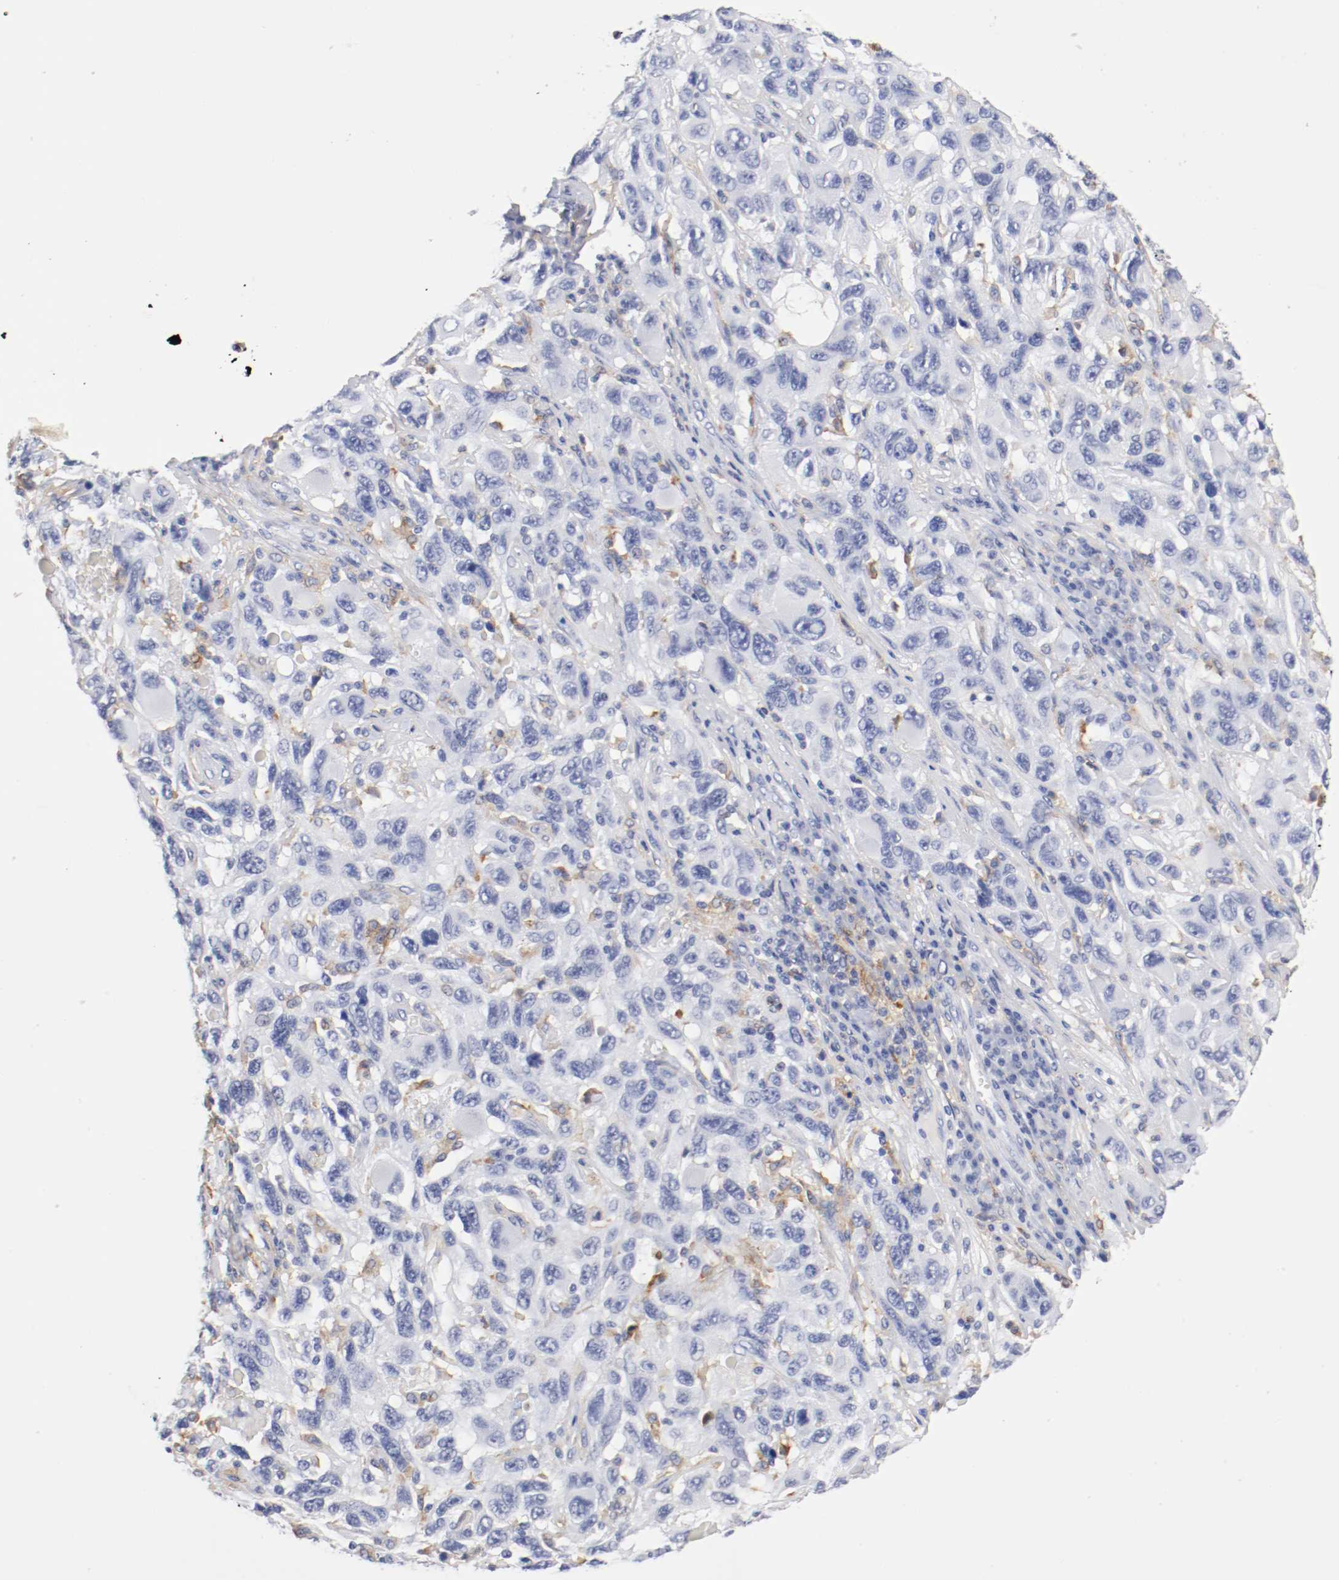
{"staining": {"intensity": "negative", "quantity": "none", "location": "none"}, "tissue": "melanoma", "cell_type": "Tumor cells", "image_type": "cancer", "snomed": [{"axis": "morphology", "description": "Malignant melanoma, NOS"}, {"axis": "topography", "description": "Skin"}], "caption": "Malignant melanoma was stained to show a protein in brown. There is no significant staining in tumor cells. Brightfield microscopy of IHC stained with DAB (3,3'-diaminobenzidine) (brown) and hematoxylin (blue), captured at high magnification.", "gene": "ITGAX", "patient": {"sex": "male", "age": 53}}